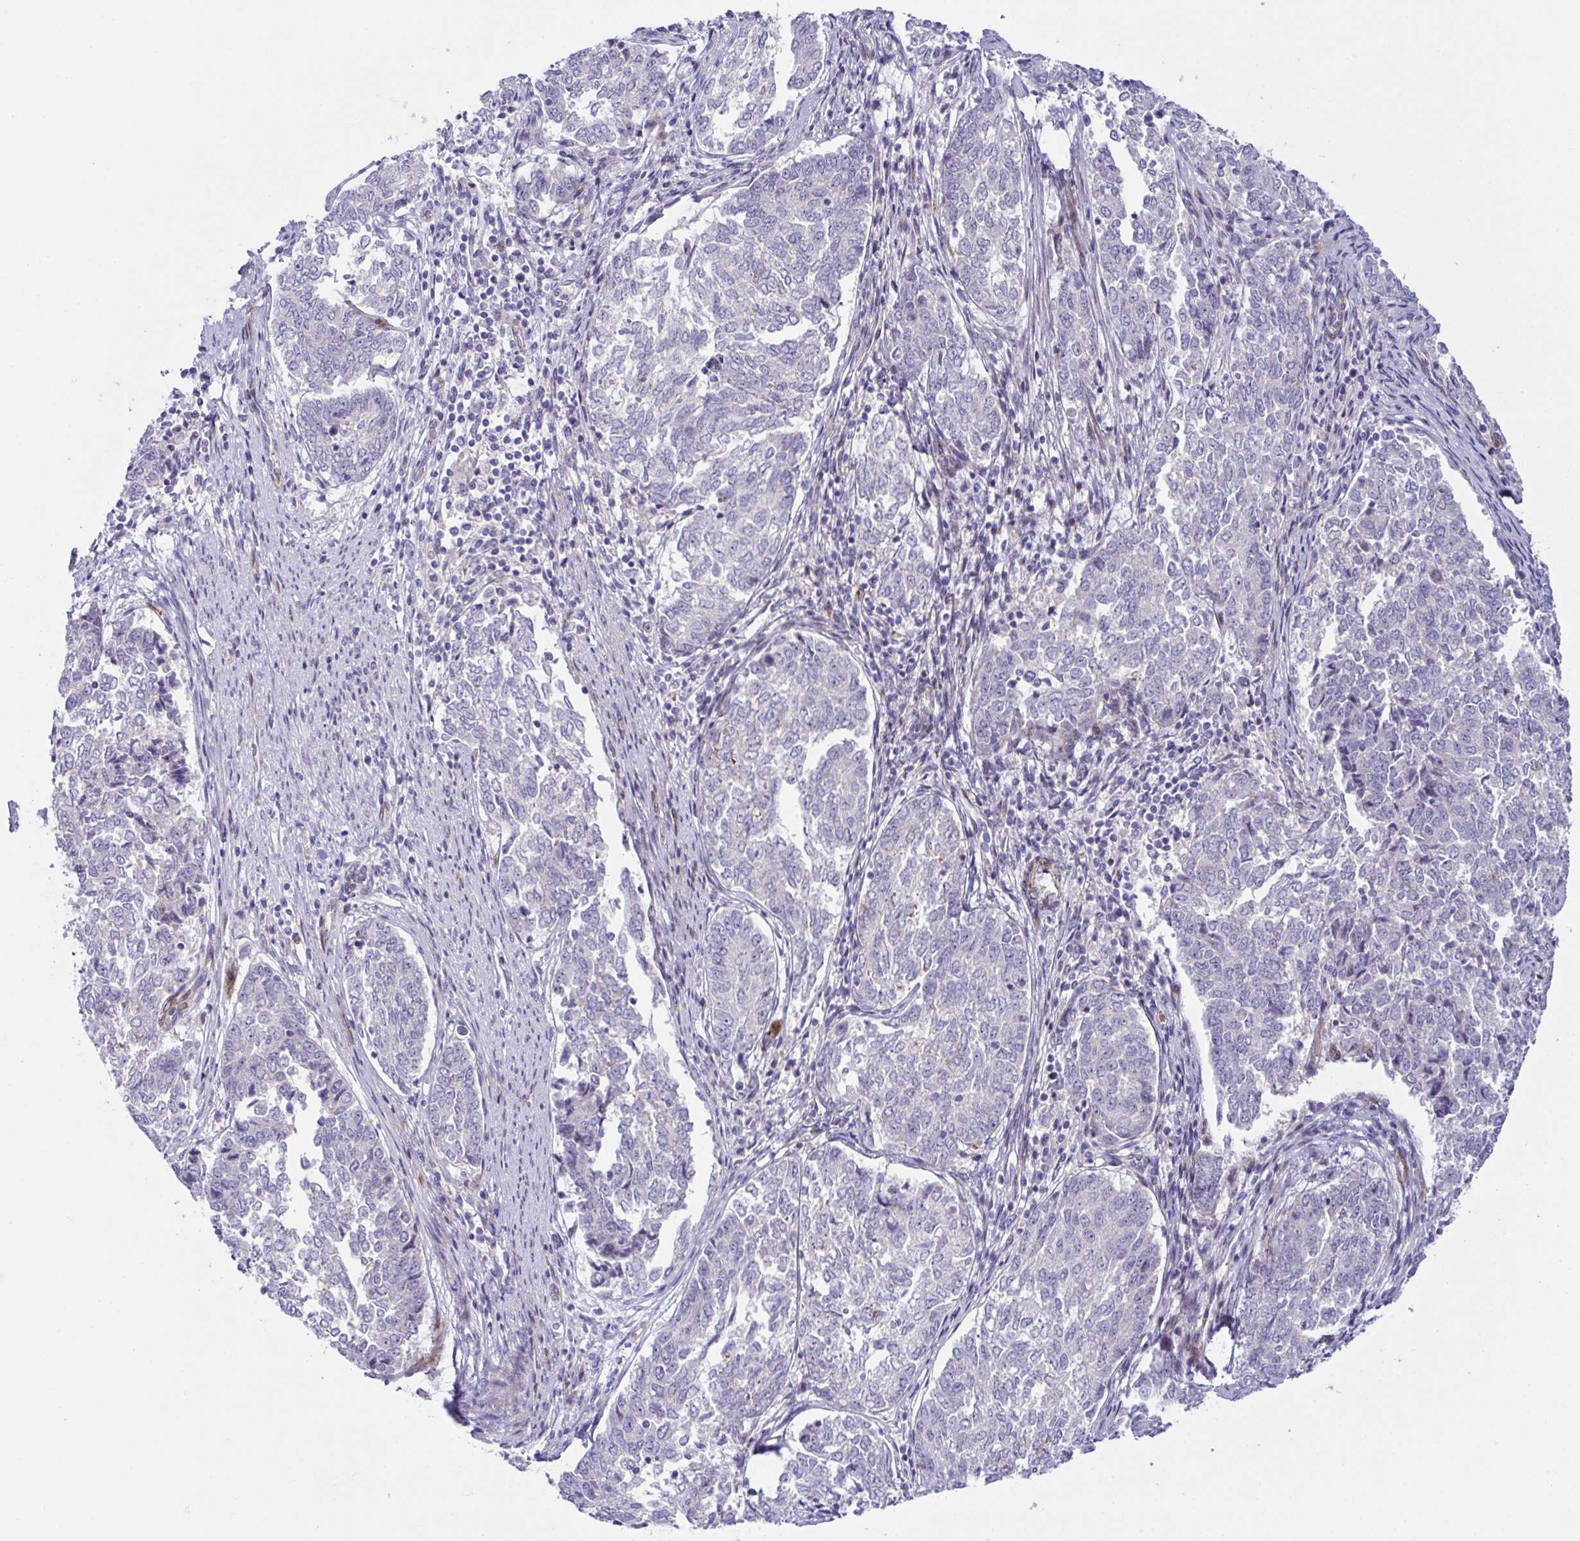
{"staining": {"intensity": "negative", "quantity": "none", "location": "none"}, "tissue": "endometrial cancer", "cell_type": "Tumor cells", "image_type": "cancer", "snomed": [{"axis": "morphology", "description": "Adenocarcinoma, NOS"}, {"axis": "topography", "description": "Endometrium"}], "caption": "Tumor cells are negative for brown protein staining in adenocarcinoma (endometrial).", "gene": "ZNF713", "patient": {"sex": "female", "age": 80}}